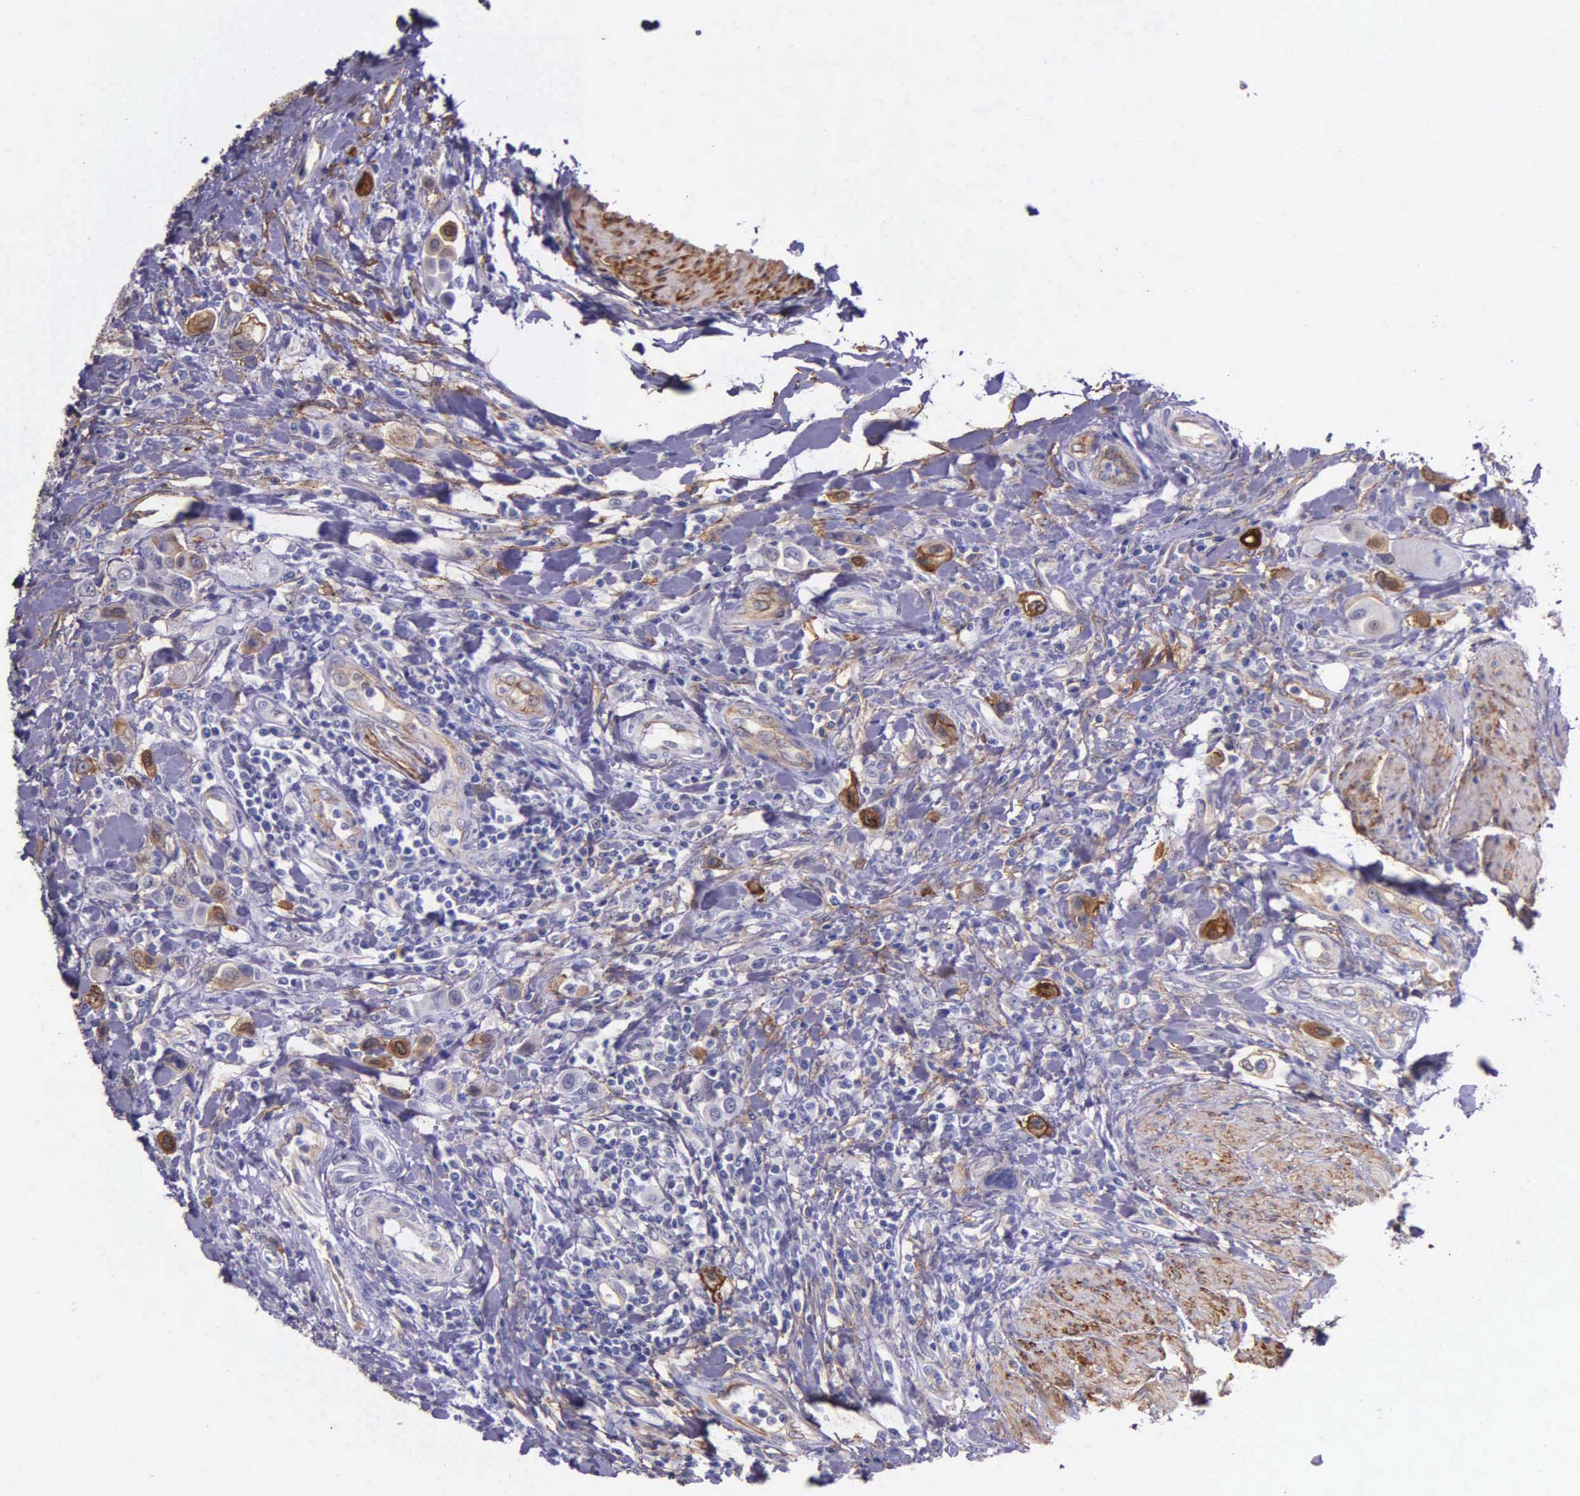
{"staining": {"intensity": "weak", "quantity": "25%-75%", "location": "cytoplasmic/membranous"}, "tissue": "urothelial cancer", "cell_type": "Tumor cells", "image_type": "cancer", "snomed": [{"axis": "morphology", "description": "Urothelial carcinoma, High grade"}, {"axis": "topography", "description": "Urinary bladder"}], "caption": "High-grade urothelial carcinoma stained with immunohistochemistry displays weak cytoplasmic/membranous expression in approximately 25%-75% of tumor cells. The staining was performed using DAB (3,3'-diaminobenzidine), with brown indicating positive protein expression. Nuclei are stained blue with hematoxylin.", "gene": "AHNAK2", "patient": {"sex": "male", "age": 50}}